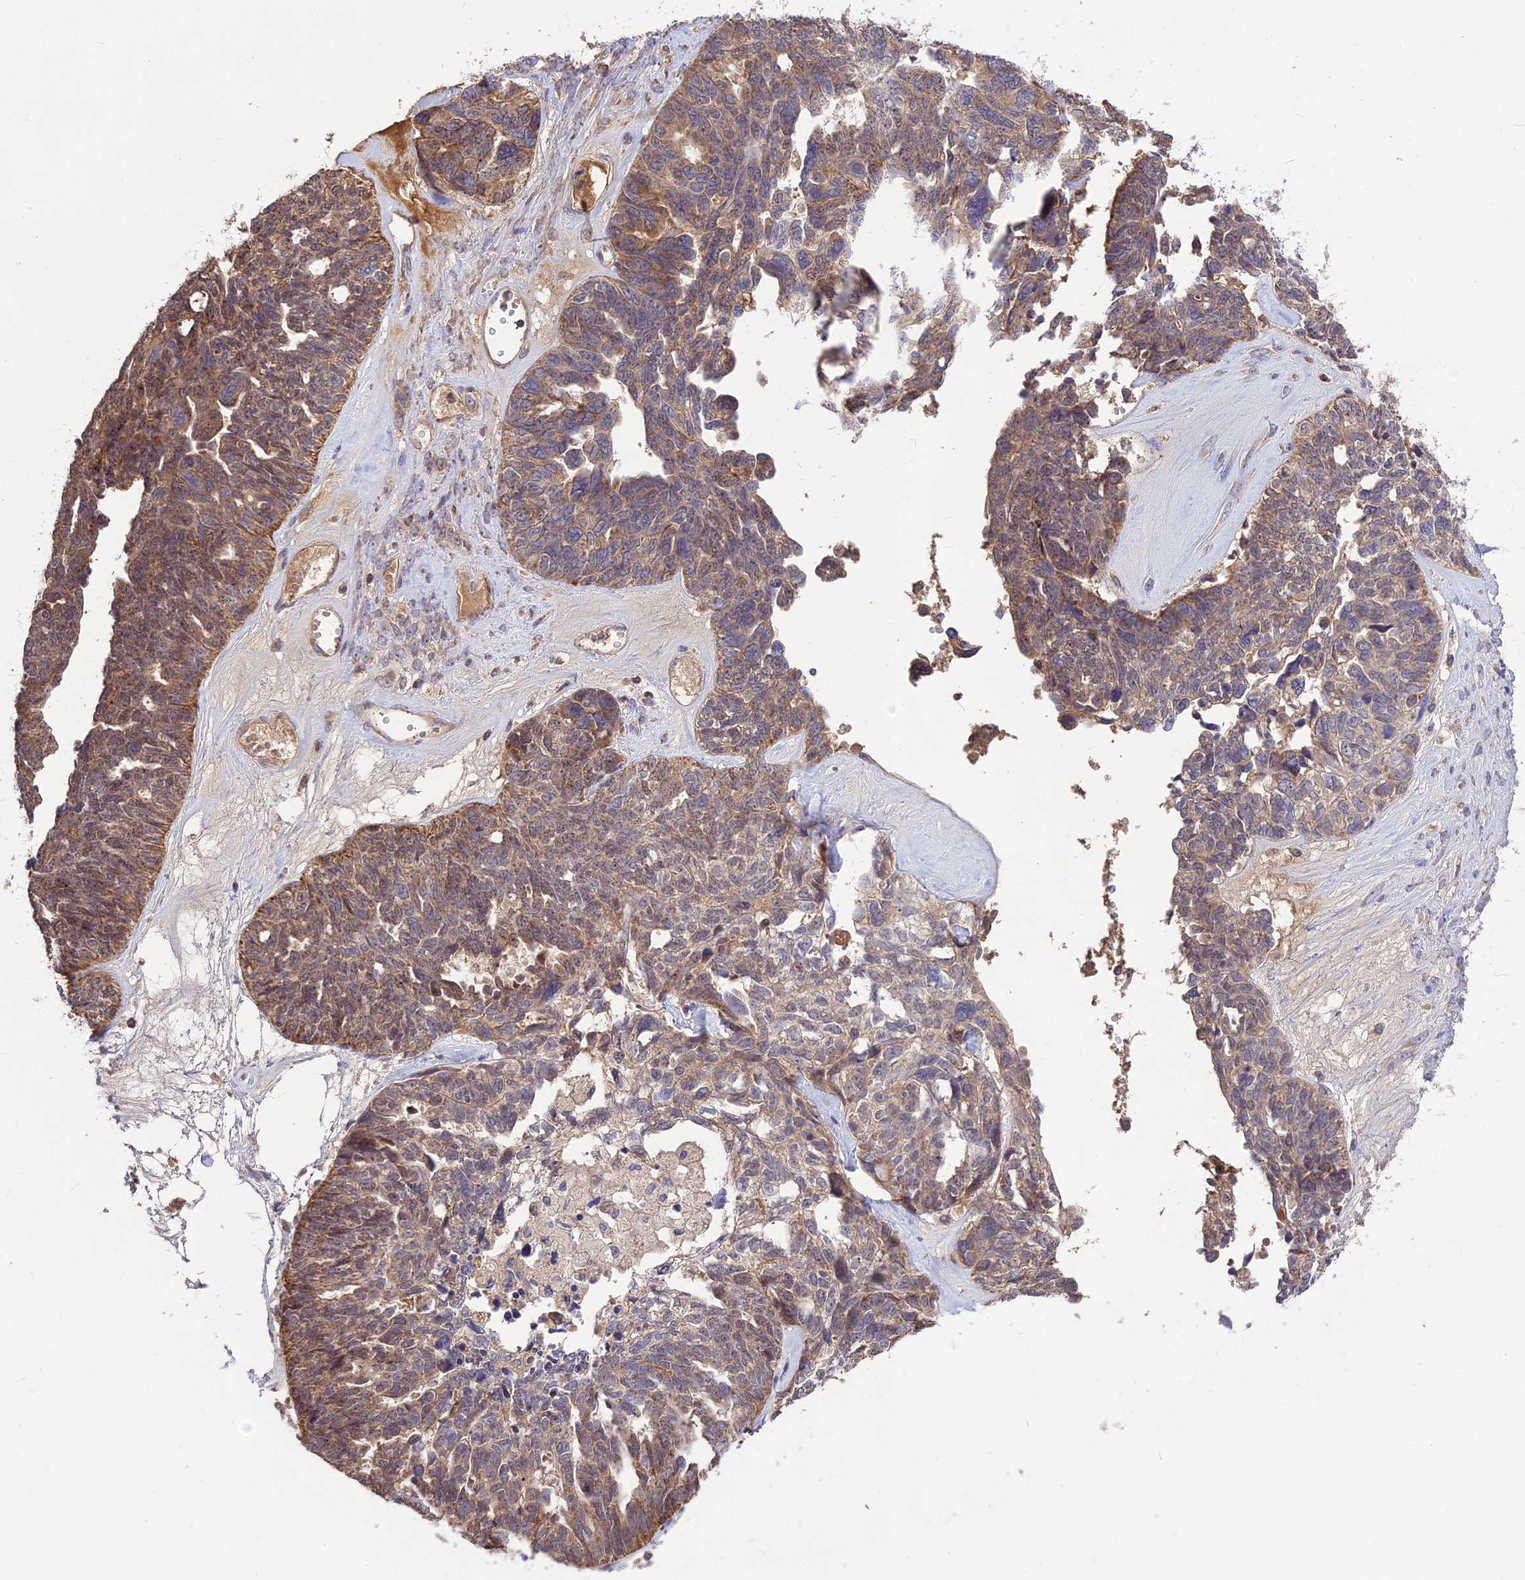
{"staining": {"intensity": "moderate", "quantity": "25%-75%", "location": "cytoplasmic/membranous,nuclear"}, "tissue": "ovarian cancer", "cell_type": "Tumor cells", "image_type": "cancer", "snomed": [{"axis": "morphology", "description": "Cystadenocarcinoma, serous, NOS"}, {"axis": "topography", "description": "Ovary"}], "caption": "The photomicrograph reveals a brown stain indicating the presence of a protein in the cytoplasmic/membranous and nuclear of tumor cells in serous cystadenocarcinoma (ovarian).", "gene": "NUDT8", "patient": {"sex": "female", "age": 79}}